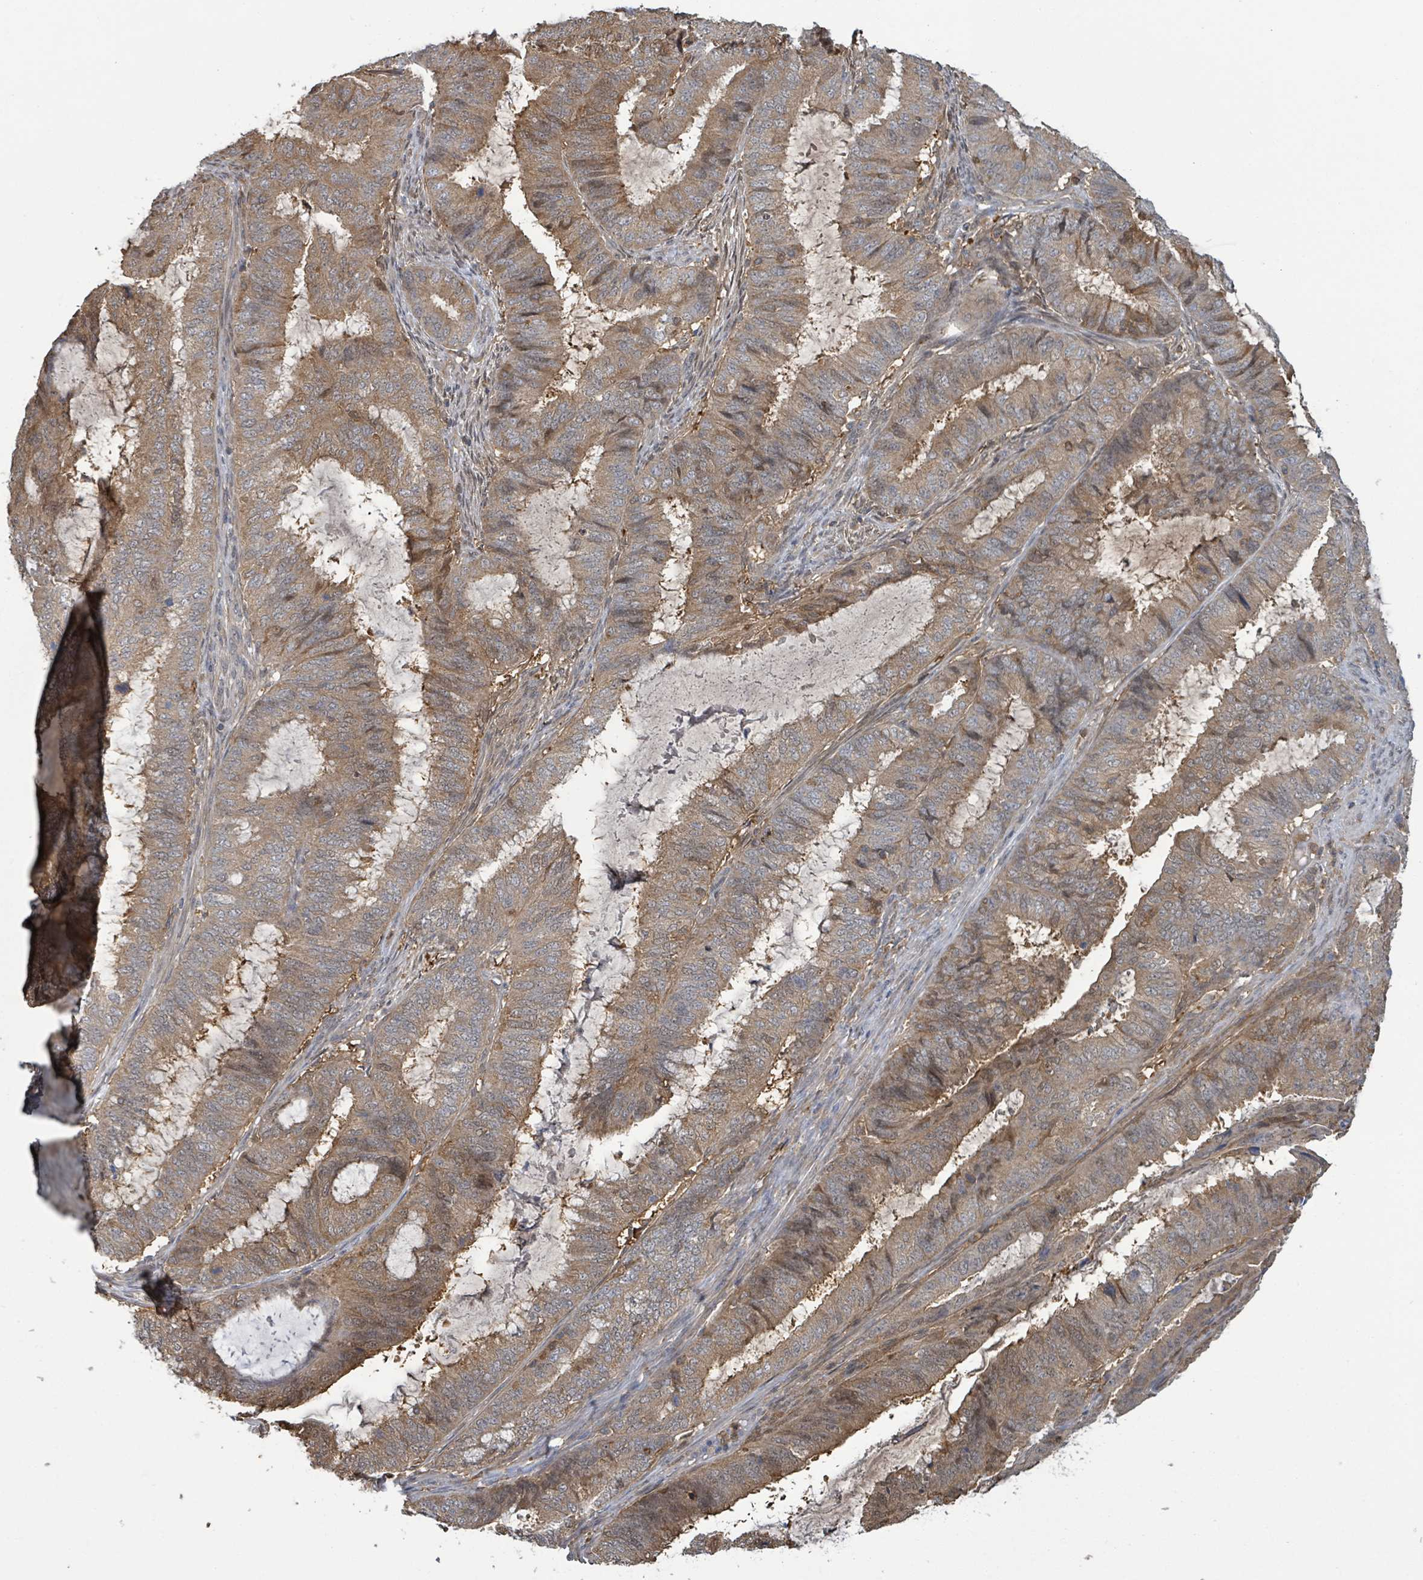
{"staining": {"intensity": "moderate", "quantity": ">75%", "location": "cytoplasmic/membranous"}, "tissue": "endometrial cancer", "cell_type": "Tumor cells", "image_type": "cancer", "snomed": [{"axis": "morphology", "description": "Adenocarcinoma, NOS"}, {"axis": "topography", "description": "Endometrium"}], "caption": "Human endometrial cancer stained with a protein marker demonstrates moderate staining in tumor cells.", "gene": "PGAM1", "patient": {"sex": "female", "age": 51}}